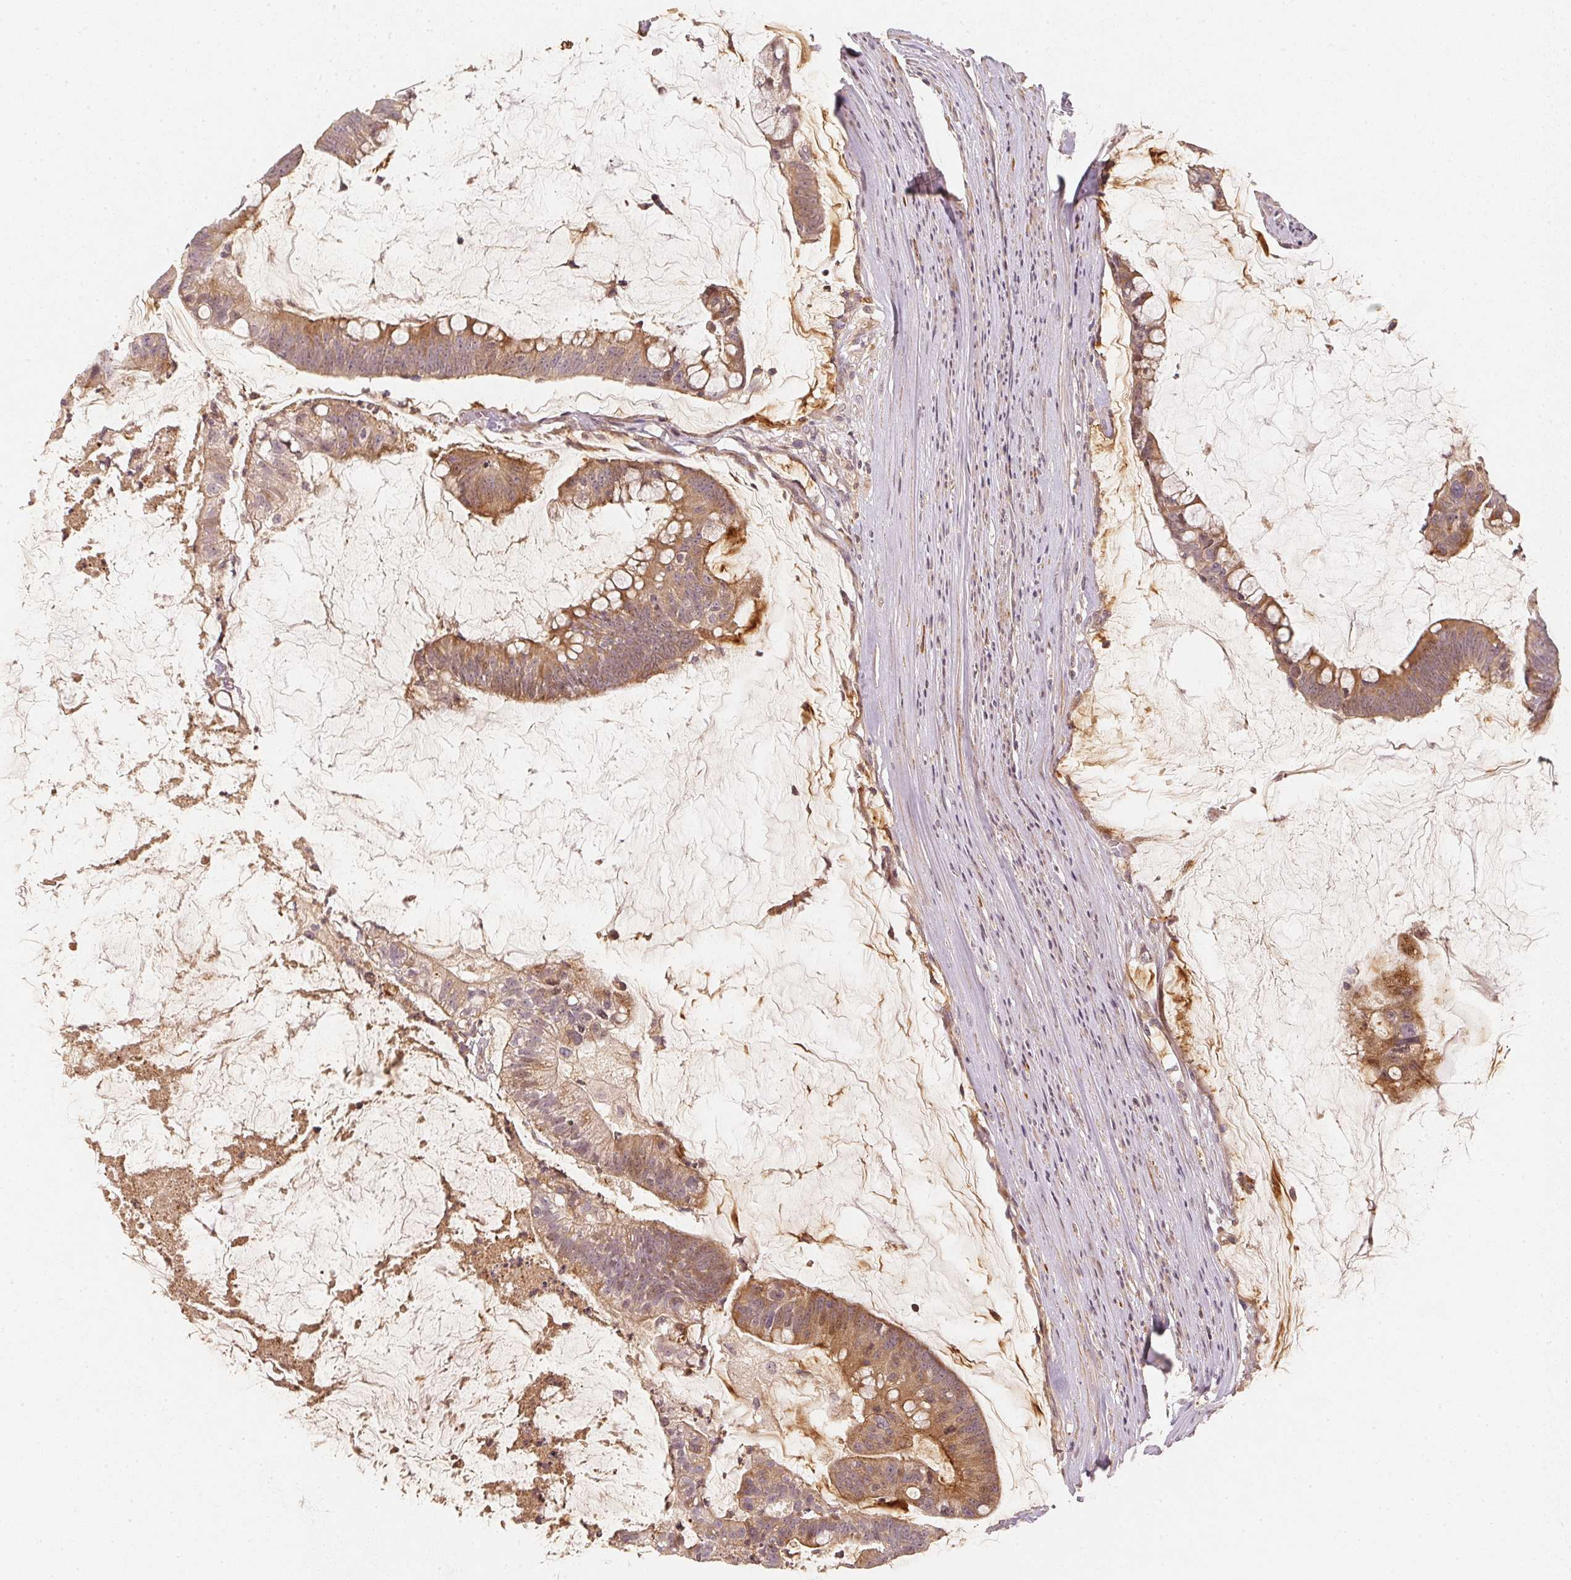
{"staining": {"intensity": "weak", "quantity": ">75%", "location": "cytoplasmic/membranous"}, "tissue": "colorectal cancer", "cell_type": "Tumor cells", "image_type": "cancer", "snomed": [{"axis": "morphology", "description": "Adenocarcinoma, NOS"}, {"axis": "topography", "description": "Colon"}], "caption": "Adenocarcinoma (colorectal) stained with DAB immunohistochemistry (IHC) demonstrates low levels of weak cytoplasmic/membranous expression in approximately >75% of tumor cells. Nuclei are stained in blue.", "gene": "SERPINE1", "patient": {"sex": "male", "age": 62}}